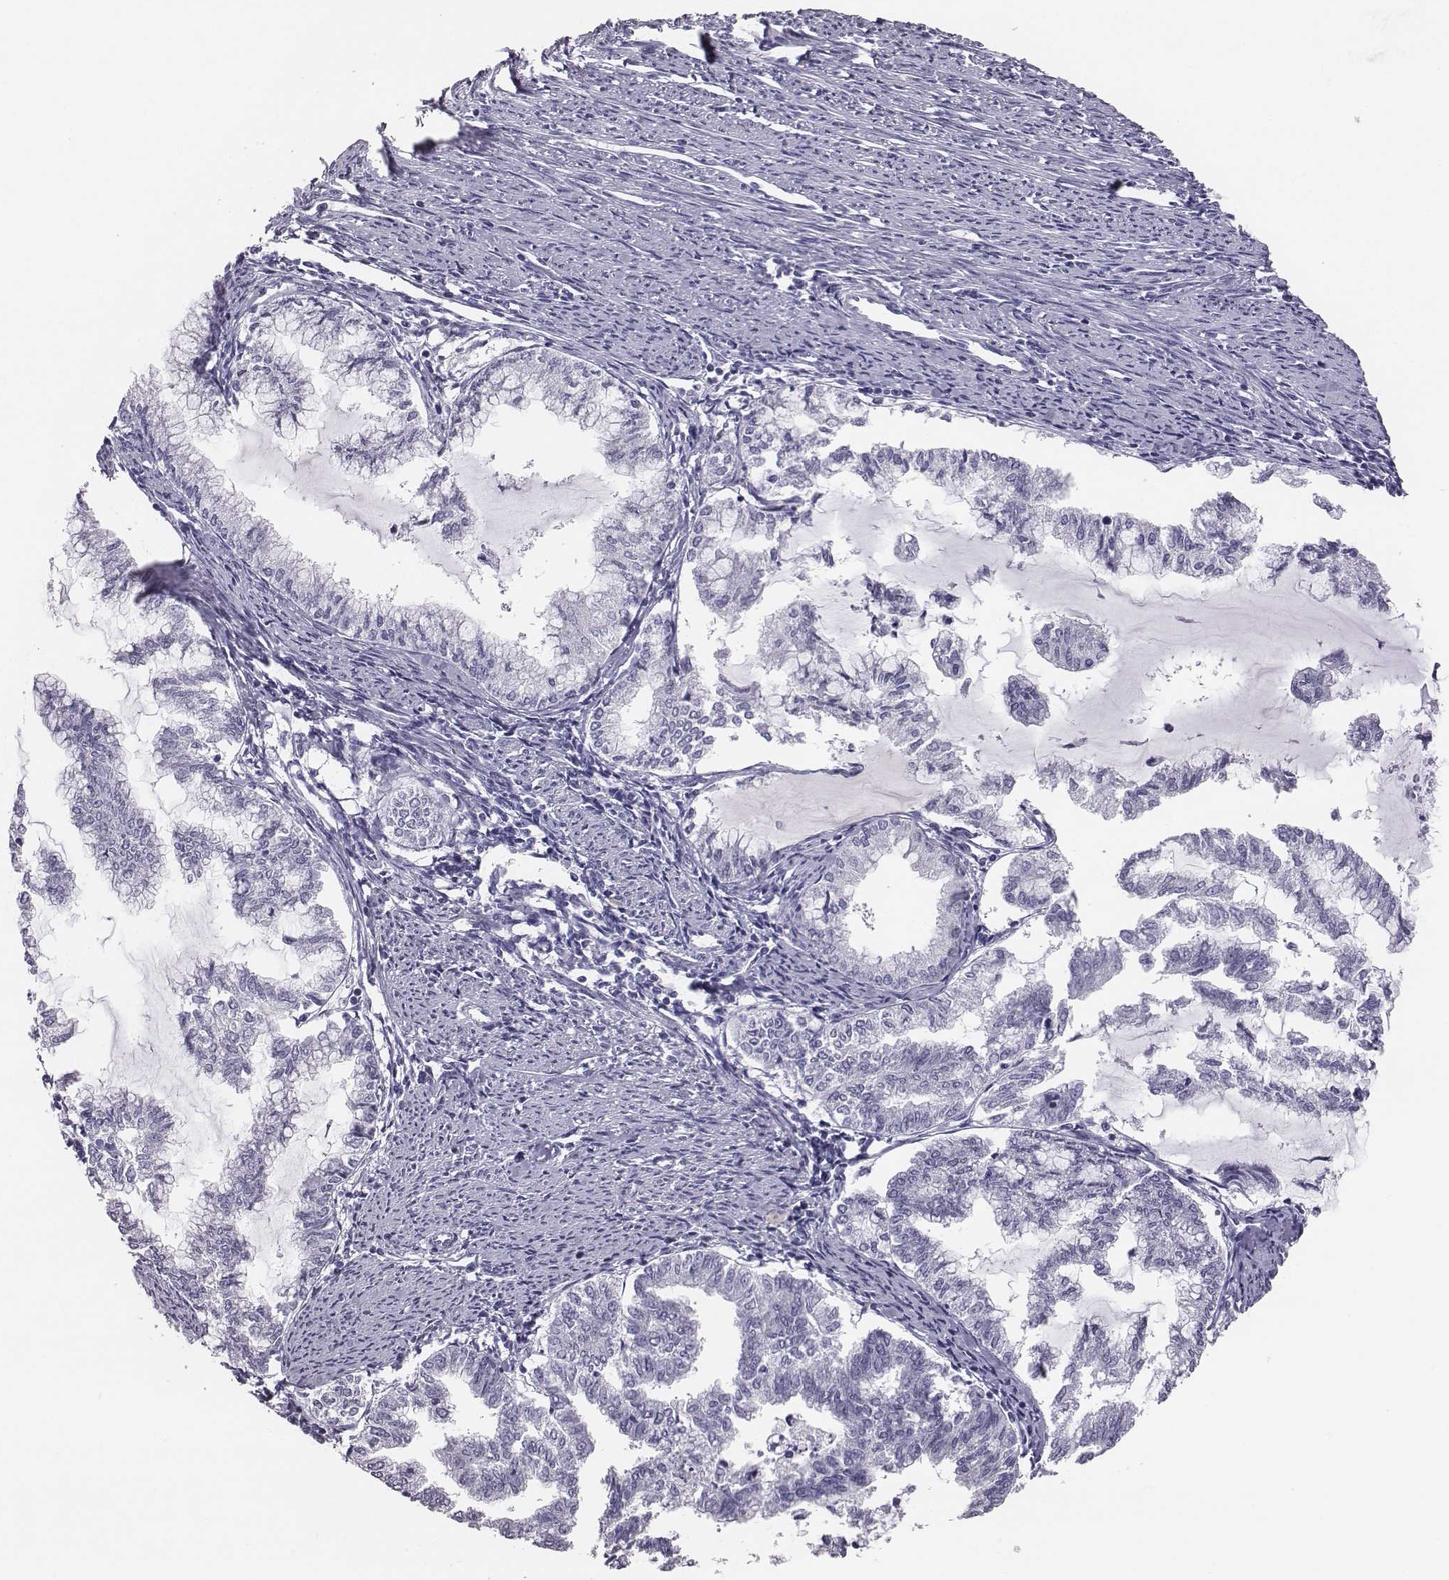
{"staining": {"intensity": "negative", "quantity": "none", "location": "none"}, "tissue": "endometrial cancer", "cell_type": "Tumor cells", "image_type": "cancer", "snomed": [{"axis": "morphology", "description": "Adenocarcinoma, NOS"}, {"axis": "topography", "description": "Endometrium"}], "caption": "IHC image of endometrial cancer (adenocarcinoma) stained for a protein (brown), which reveals no staining in tumor cells.", "gene": "ACOD1", "patient": {"sex": "female", "age": 79}}